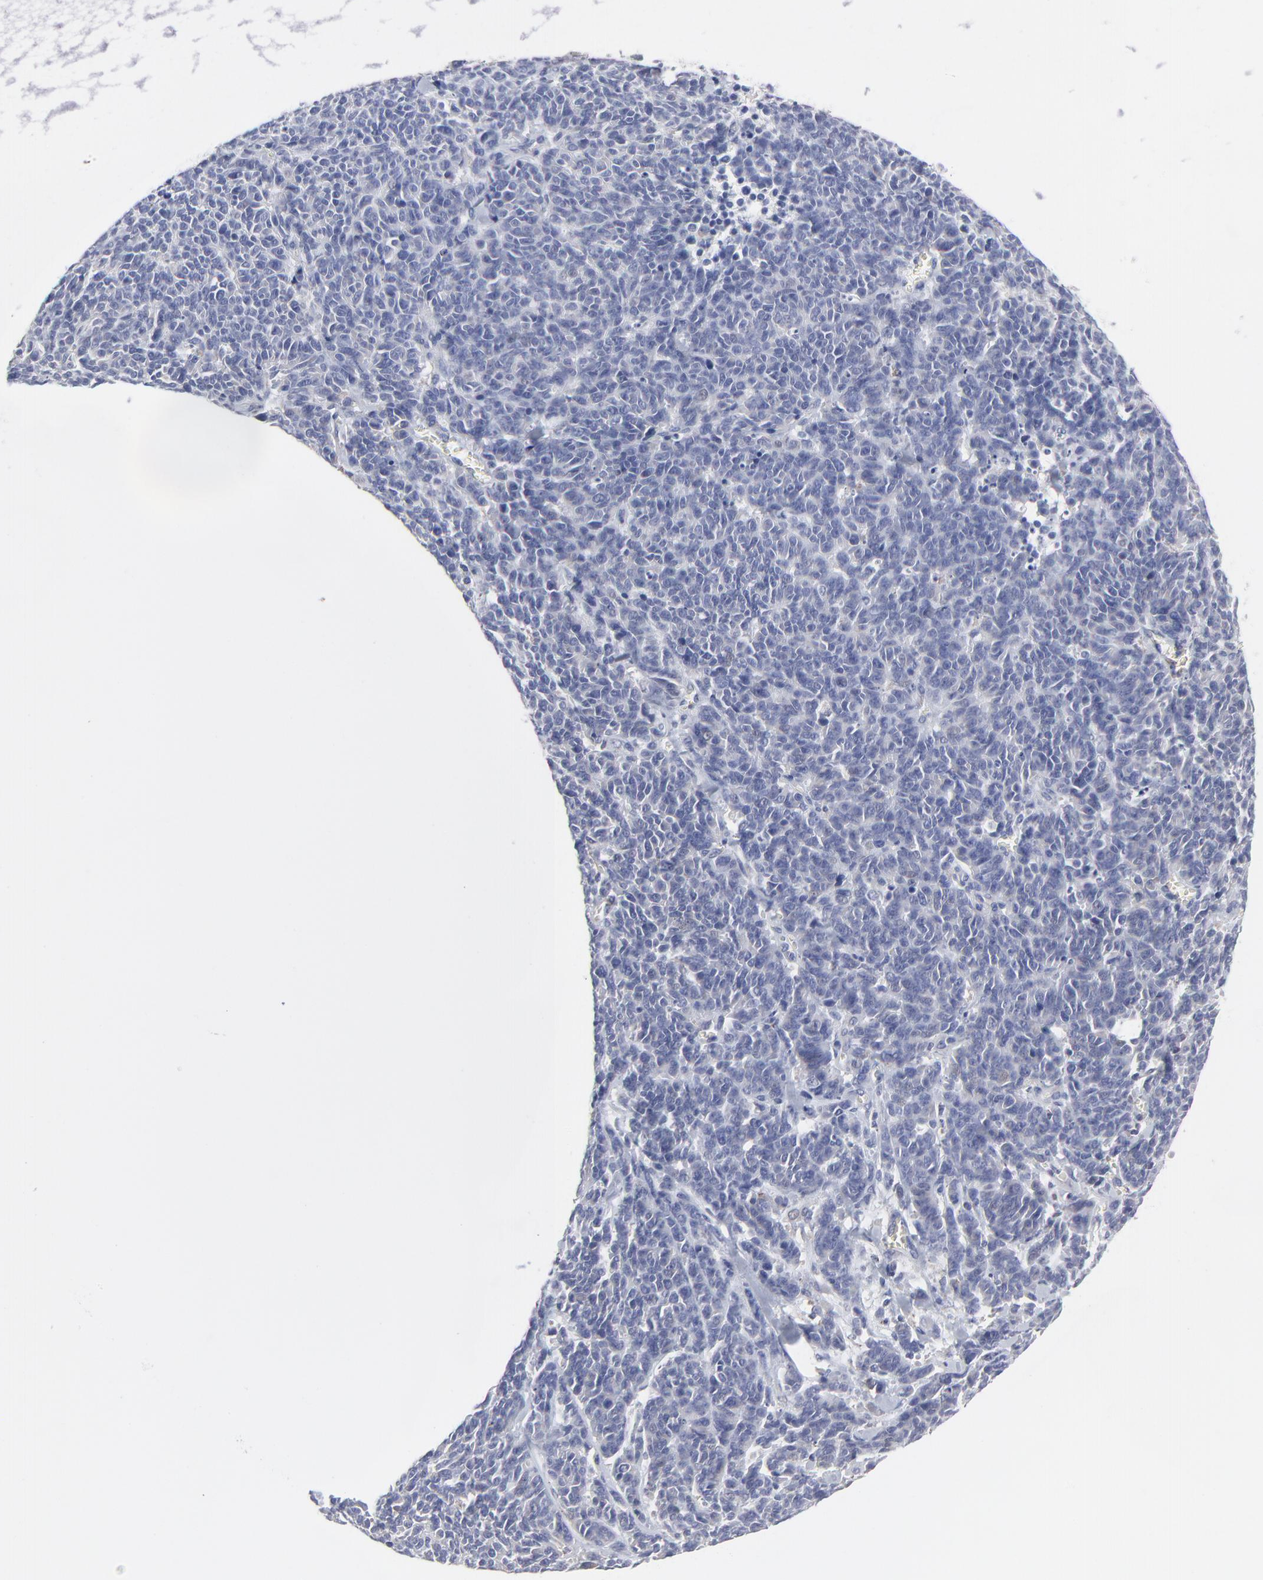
{"staining": {"intensity": "negative", "quantity": "none", "location": "none"}, "tissue": "lung cancer", "cell_type": "Tumor cells", "image_type": "cancer", "snomed": [{"axis": "morphology", "description": "Neoplasm, malignant, NOS"}, {"axis": "topography", "description": "Lung"}], "caption": "This is an immunohistochemistry (IHC) photomicrograph of lung neoplasm (malignant). There is no expression in tumor cells.", "gene": "TRIM22", "patient": {"sex": "female", "age": 58}}